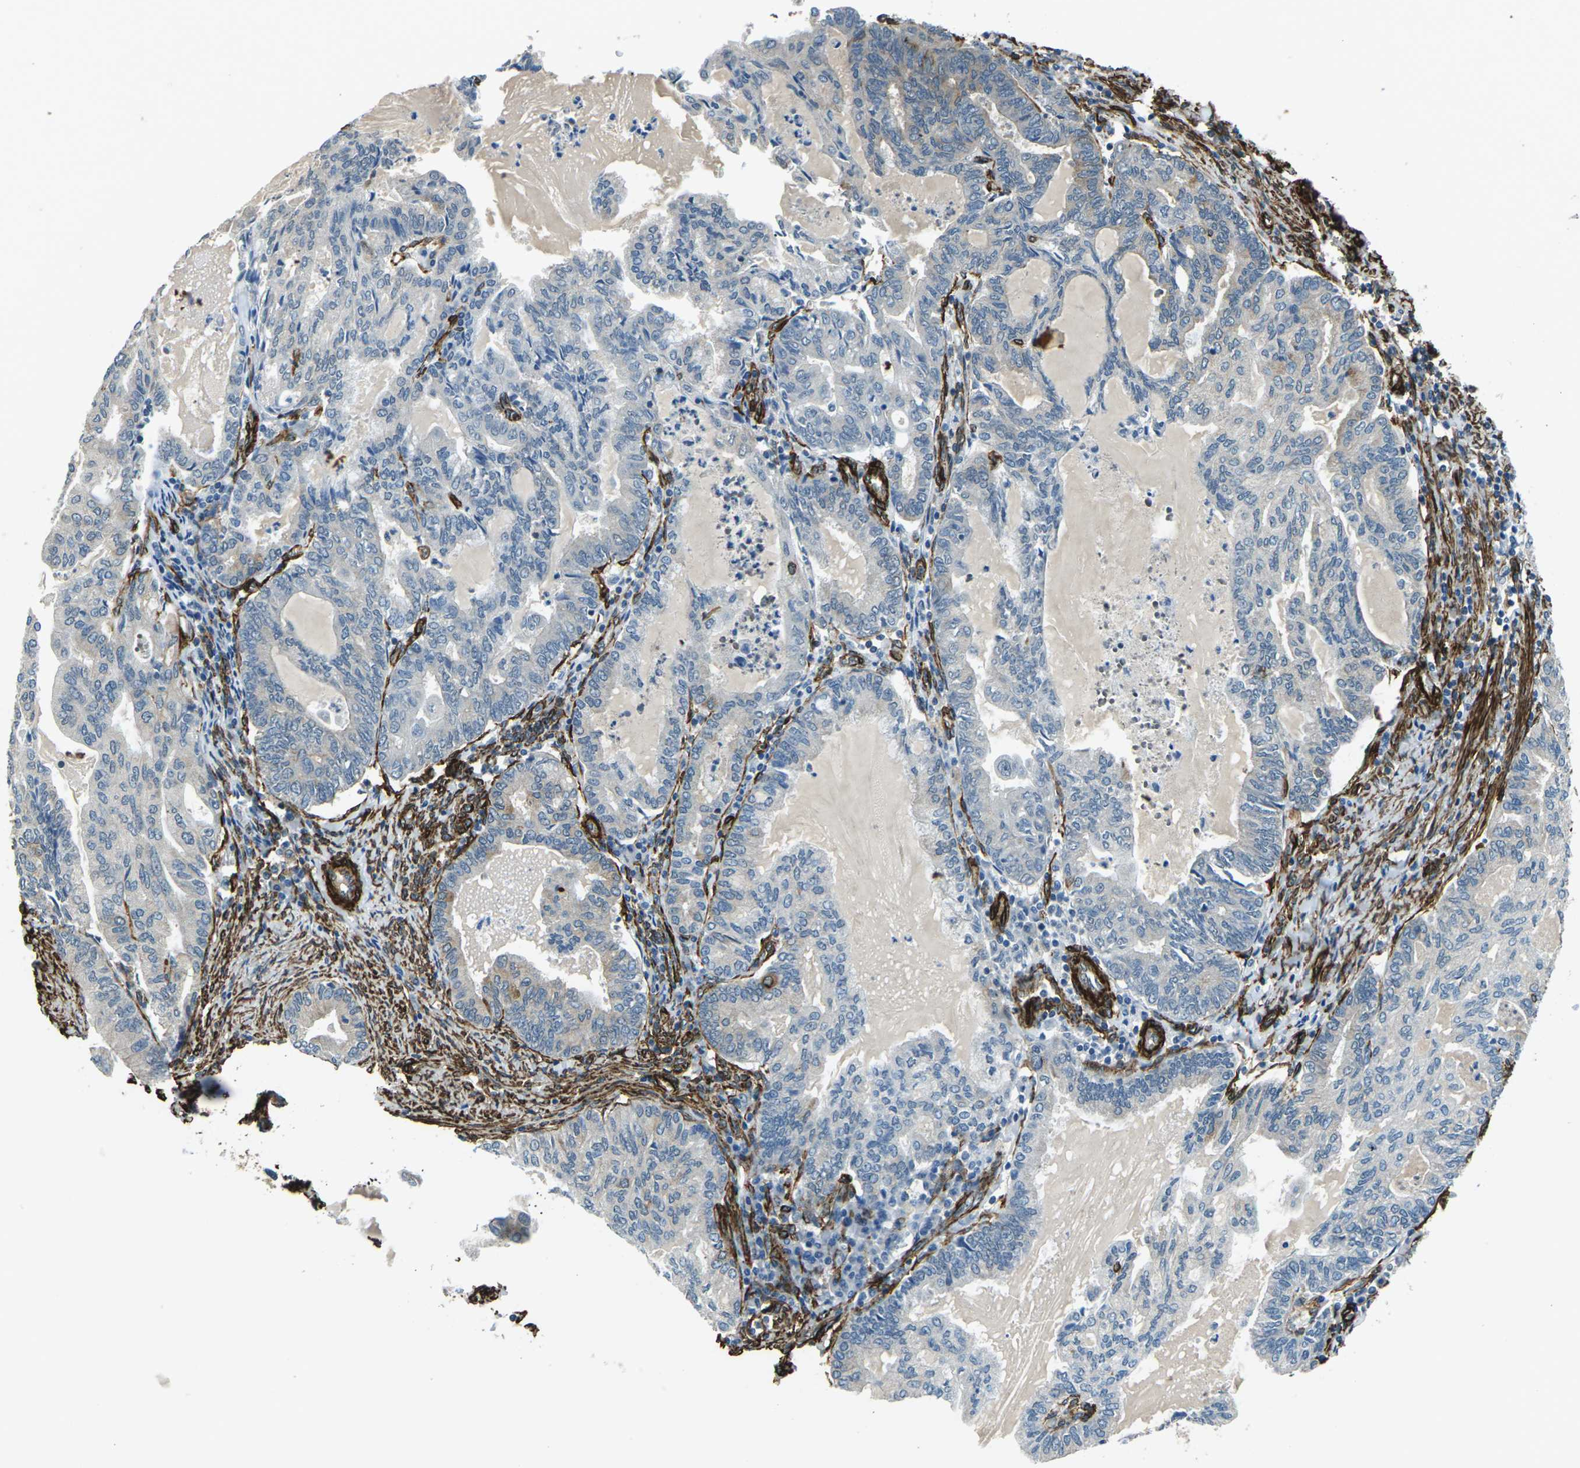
{"staining": {"intensity": "moderate", "quantity": "<25%", "location": "cytoplasmic/membranous"}, "tissue": "endometrial cancer", "cell_type": "Tumor cells", "image_type": "cancer", "snomed": [{"axis": "morphology", "description": "Adenocarcinoma, NOS"}, {"axis": "topography", "description": "Endometrium"}], "caption": "A histopathology image of endometrial cancer stained for a protein demonstrates moderate cytoplasmic/membranous brown staining in tumor cells. The staining was performed using DAB, with brown indicating positive protein expression. Nuclei are stained blue with hematoxylin.", "gene": "GRAMD1C", "patient": {"sex": "female", "age": 86}}